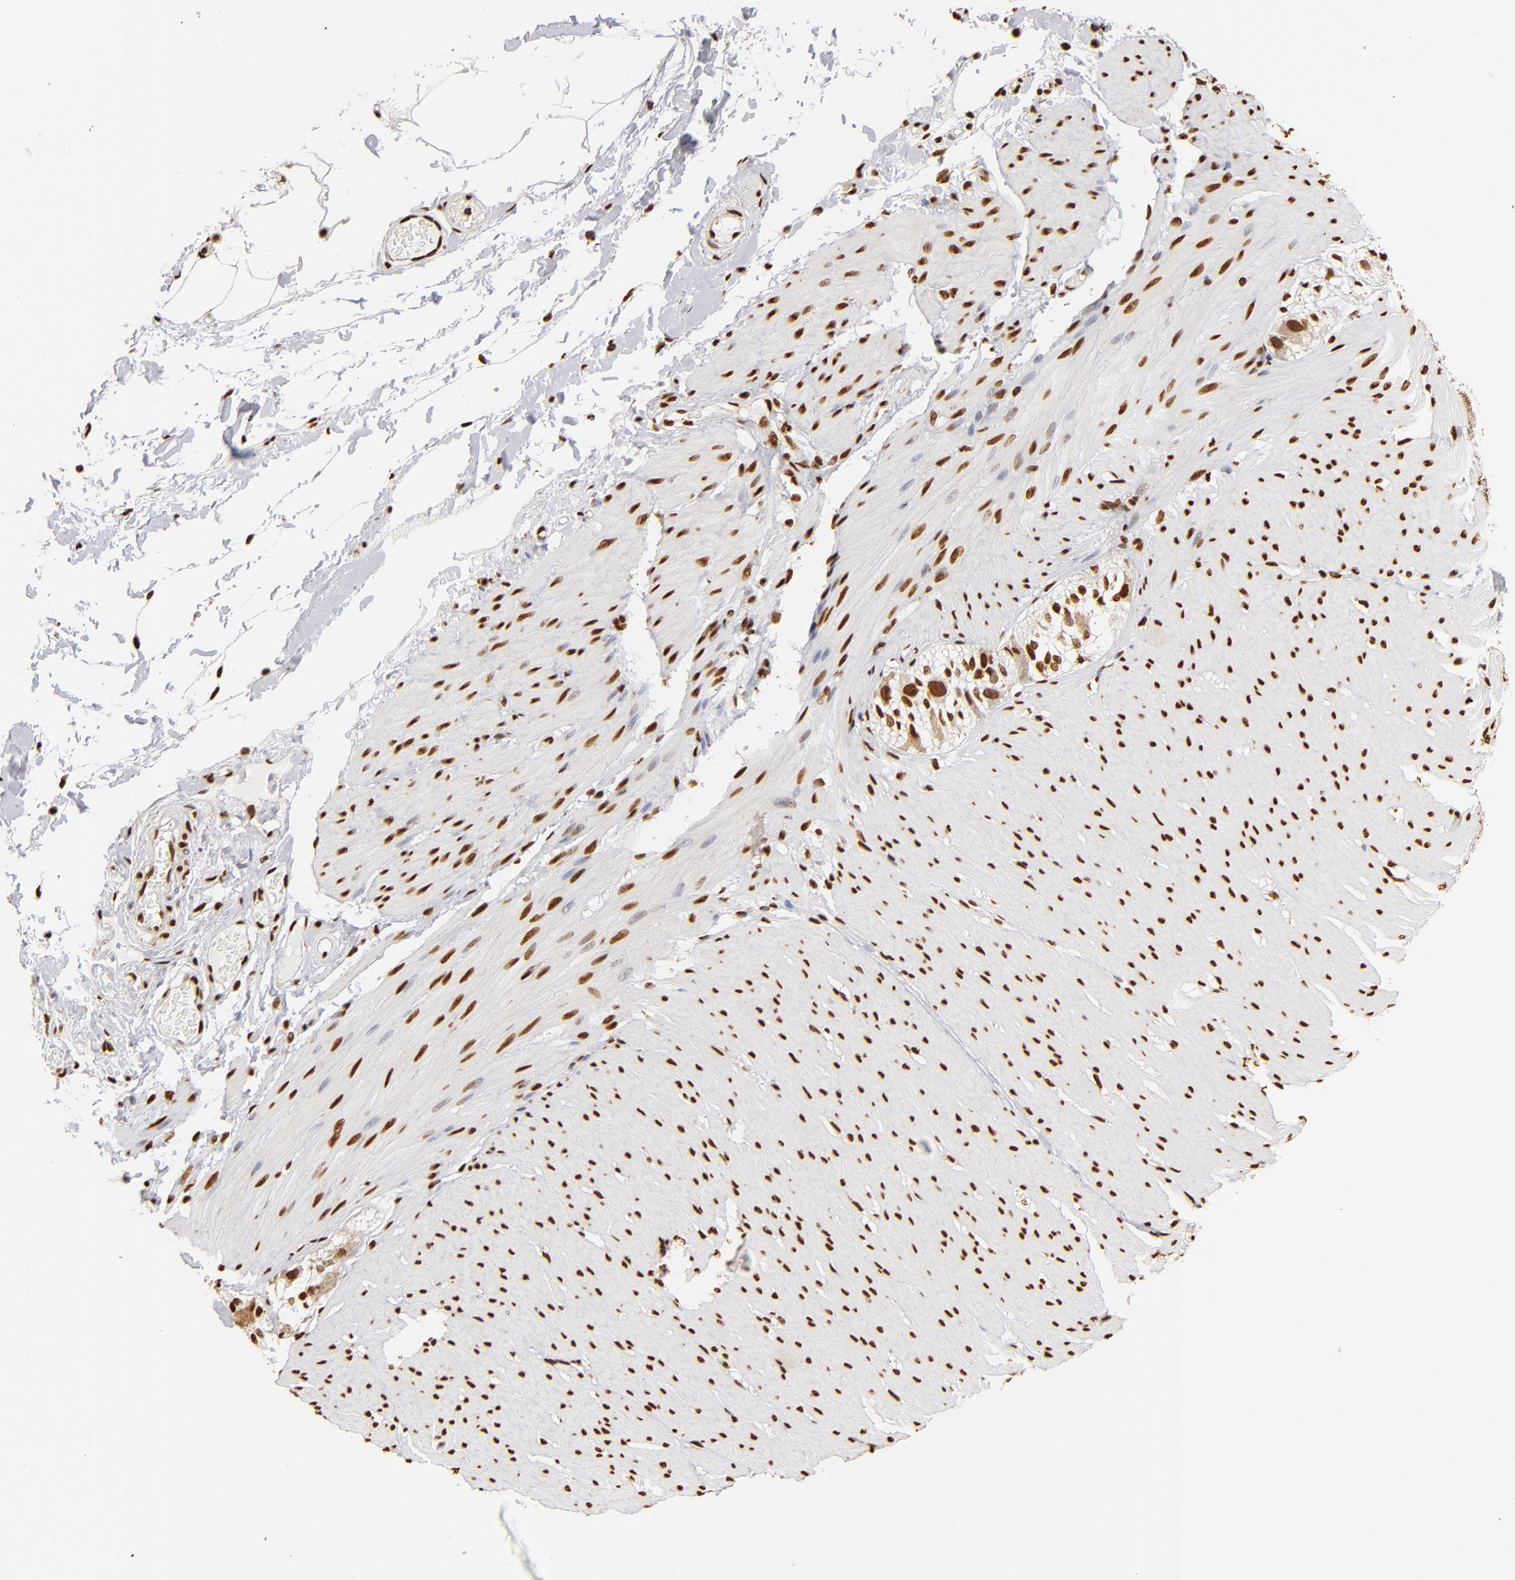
{"staining": {"intensity": "strong", "quantity": ">75%", "location": "nuclear"}, "tissue": "smooth muscle", "cell_type": "Smooth muscle cells", "image_type": "normal", "snomed": [{"axis": "morphology", "description": "Normal tissue, NOS"}, {"axis": "topography", "description": "Smooth muscle"}, {"axis": "topography", "description": "Colon"}], "caption": "Smooth muscle stained with immunohistochemistry (IHC) demonstrates strong nuclear staining in approximately >75% of smooth muscle cells.", "gene": "ILF3", "patient": {"sex": "male", "age": 67}}